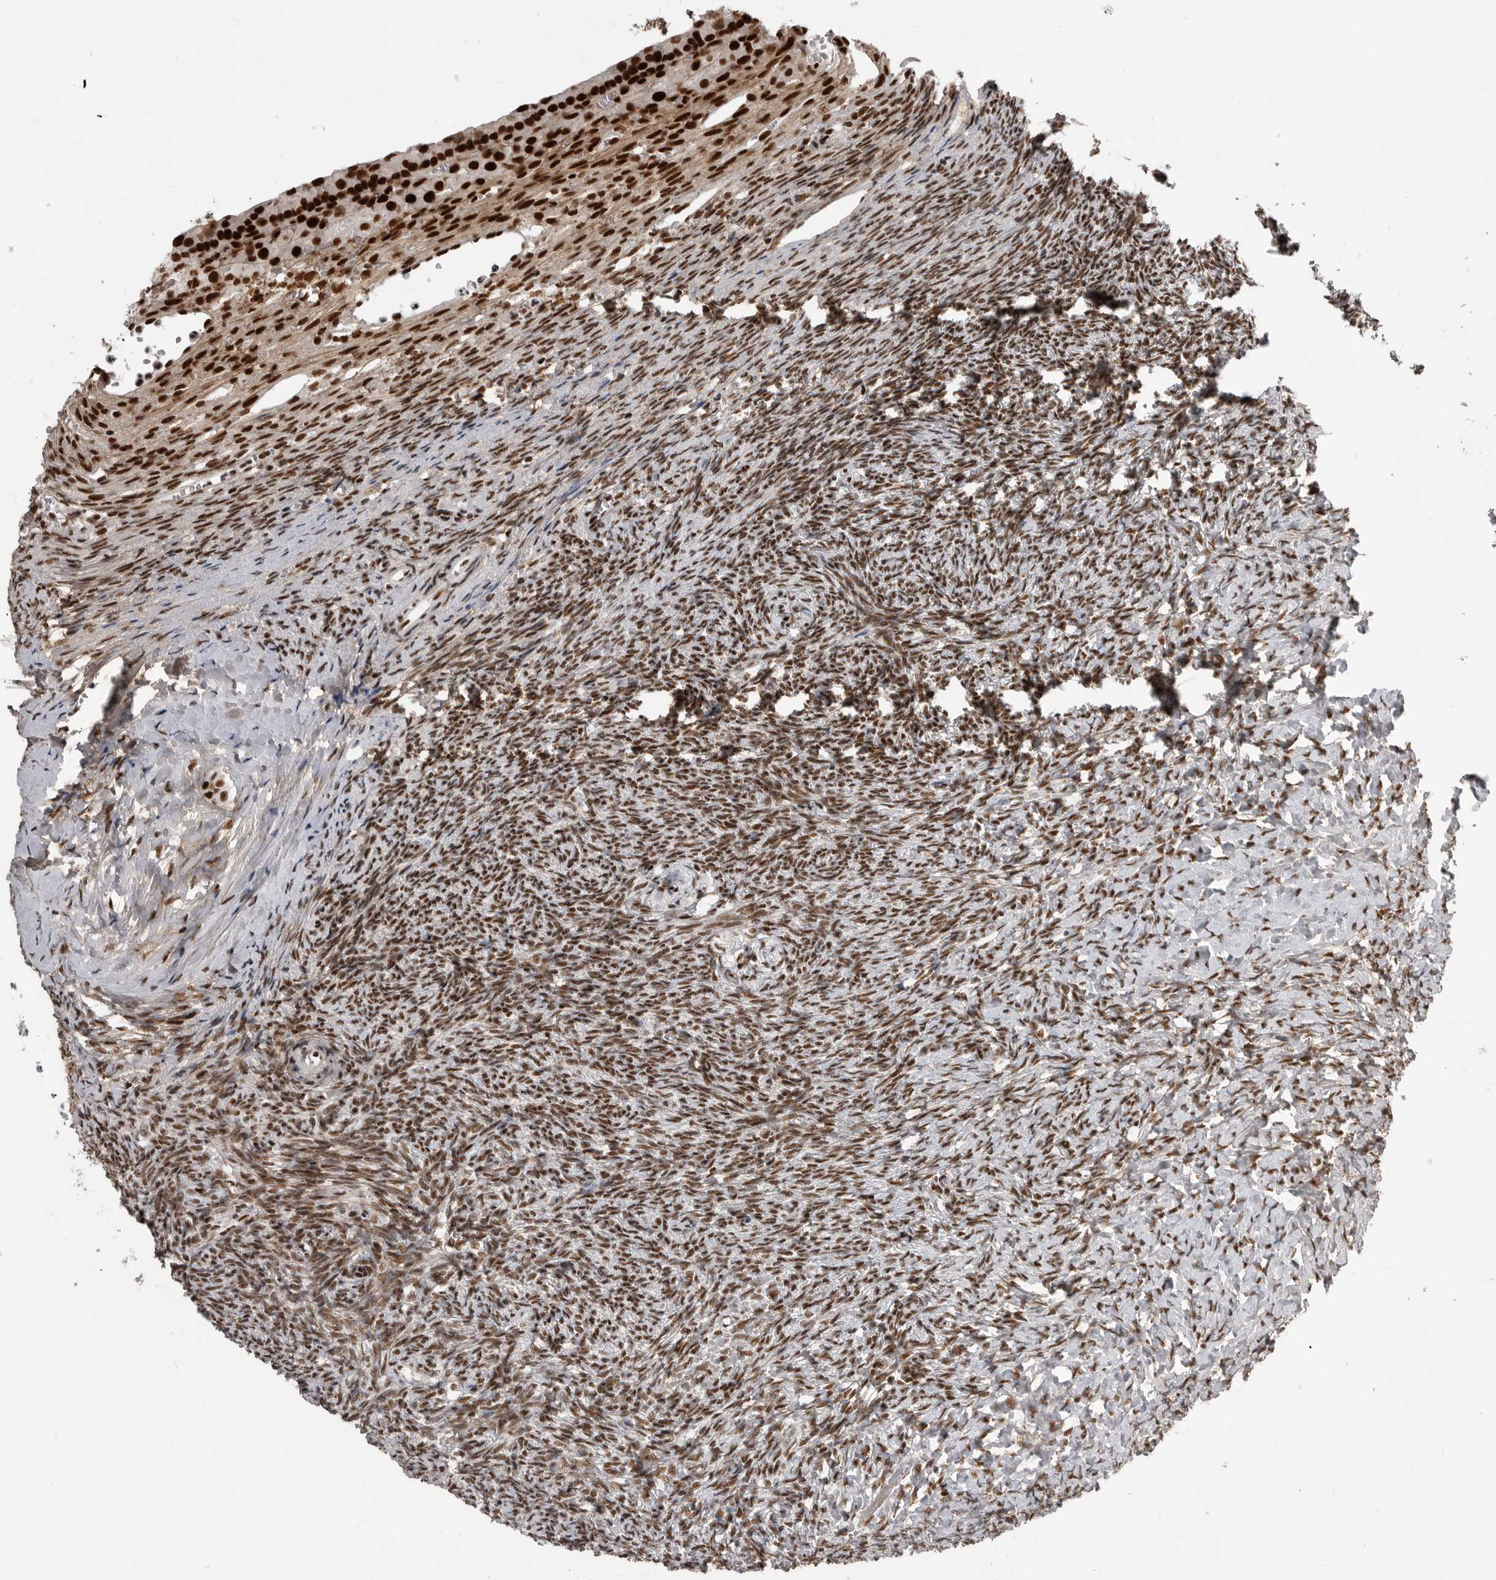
{"staining": {"intensity": "strong", "quantity": "25%-75%", "location": "nuclear"}, "tissue": "ovary", "cell_type": "Ovarian stroma cells", "image_type": "normal", "snomed": [{"axis": "morphology", "description": "Normal tissue, NOS"}, {"axis": "topography", "description": "Ovary"}], "caption": "IHC histopathology image of normal ovary: ovary stained using immunohistochemistry (IHC) shows high levels of strong protein expression localized specifically in the nuclear of ovarian stroma cells, appearing as a nuclear brown color.", "gene": "PPP1R8", "patient": {"sex": "female", "age": 41}}